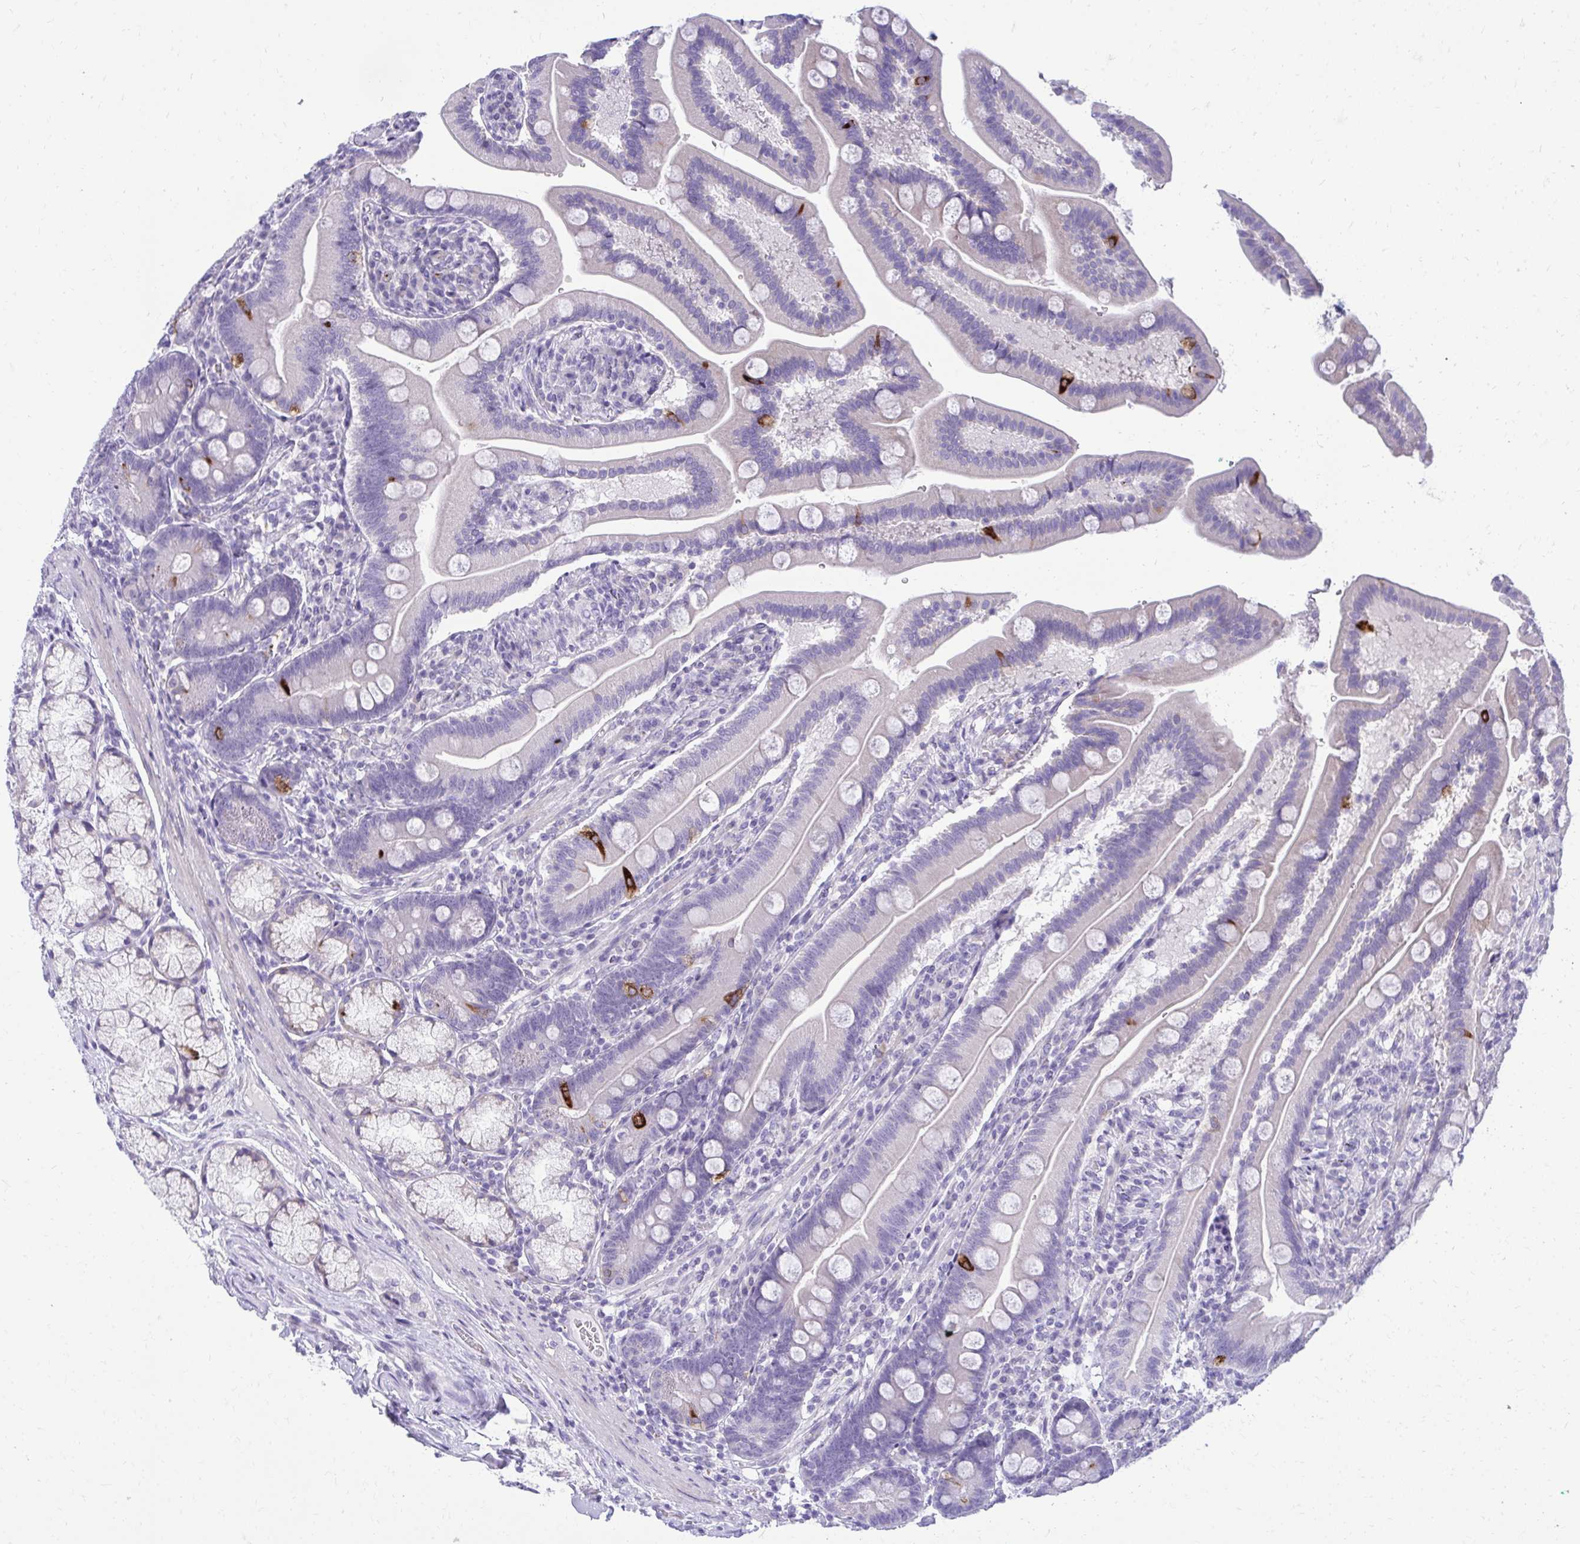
{"staining": {"intensity": "strong", "quantity": "<25%", "location": "cytoplasmic/membranous"}, "tissue": "duodenum", "cell_type": "Glandular cells", "image_type": "normal", "snomed": [{"axis": "morphology", "description": "Normal tissue, NOS"}, {"axis": "topography", "description": "Duodenum"}], "caption": "The immunohistochemical stain highlights strong cytoplasmic/membranous staining in glandular cells of normal duodenum.", "gene": "AIG1", "patient": {"sex": "female", "age": 67}}